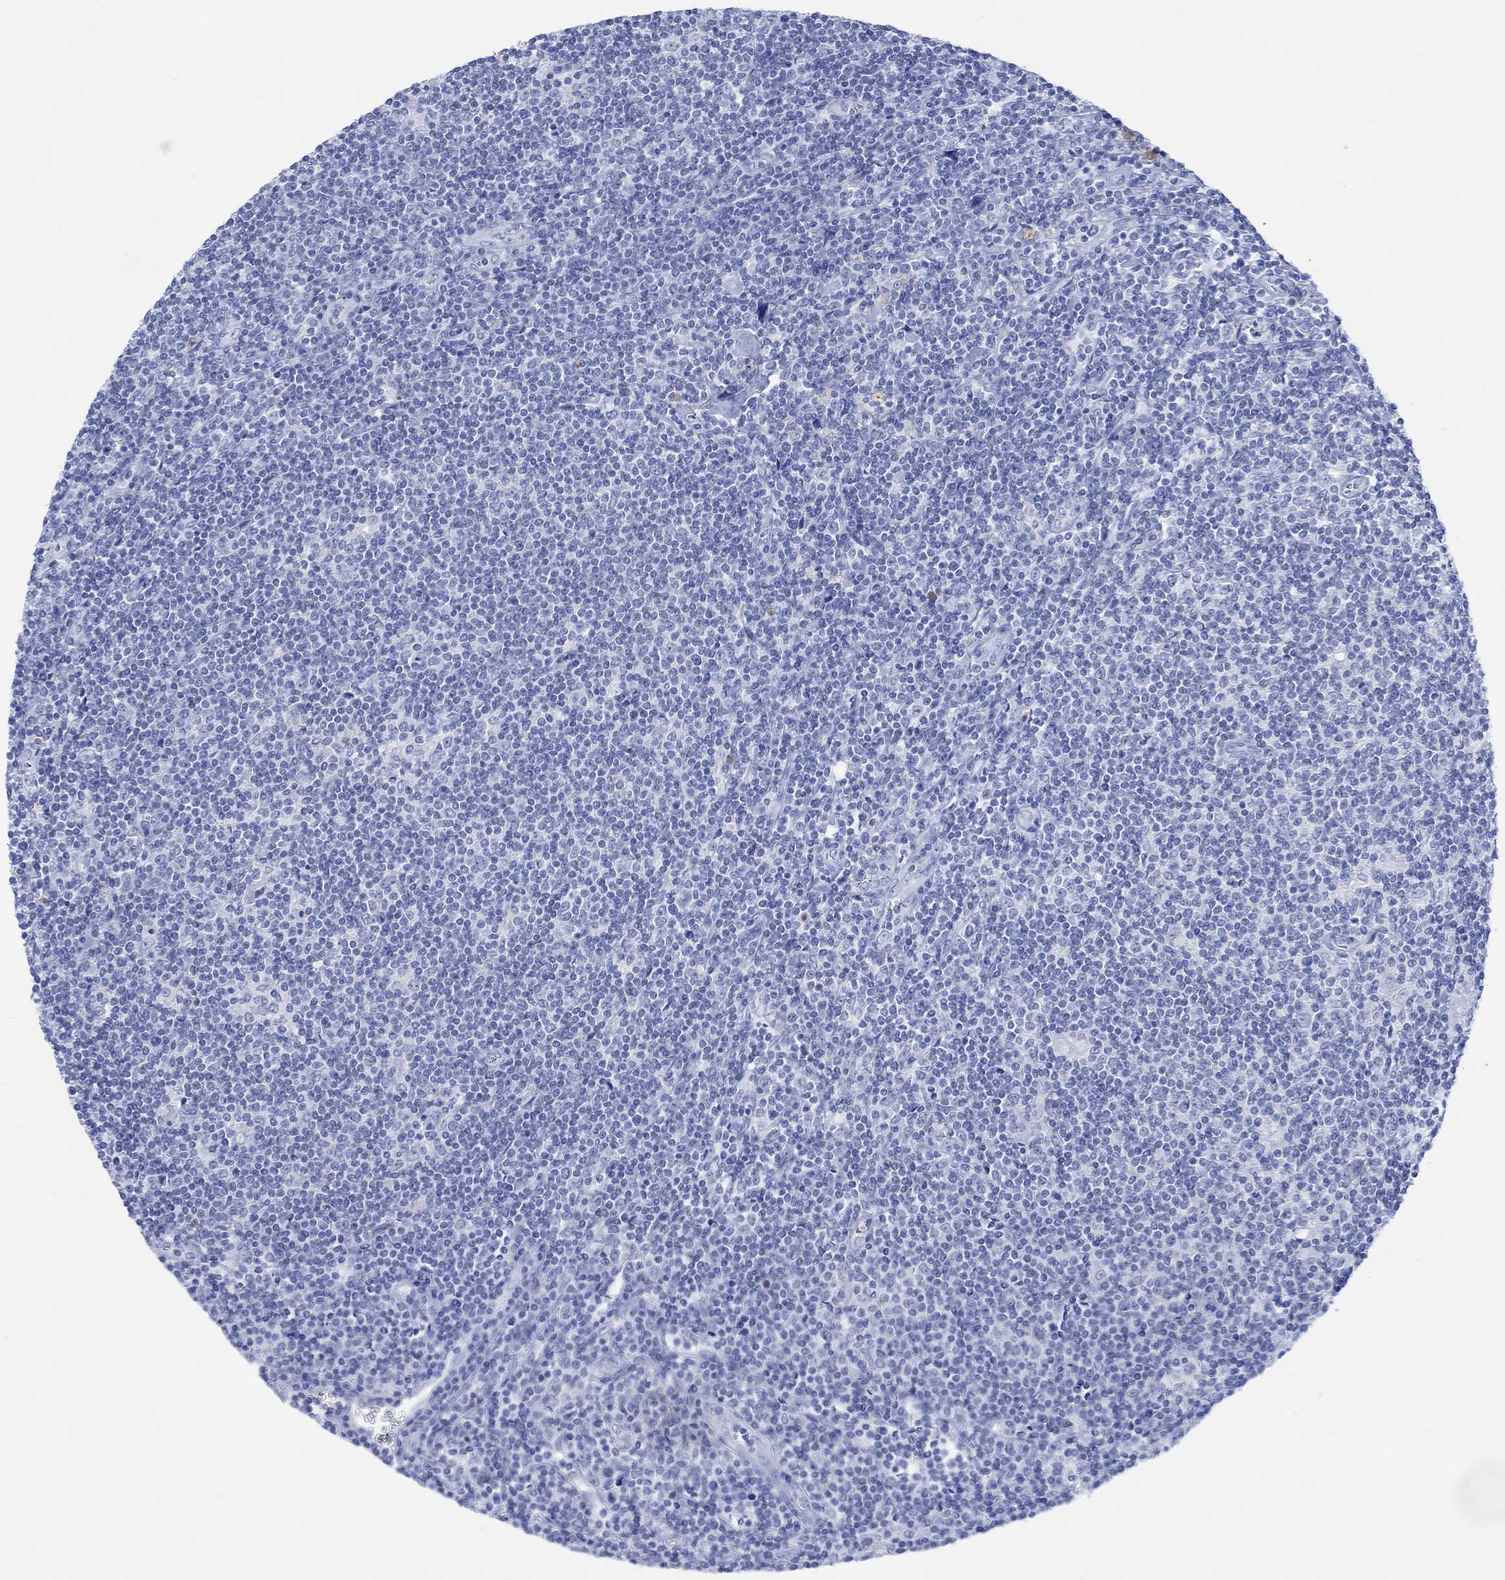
{"staining": {"intensity": "negative", "quantity": "none", "location": "none"}, "tissue": "lymphoma", "cell_type": "Tumor cells", "image_type": "cancer", "snomed": [{"axis": "morphology", "description": "Hodgkin's disease, NOS"}, {"axis": "topography", "description": "Lymph node"}], "caption": "Lymphoma stained for a protein using IHC shows no expression tumor cells.", "gene": "CALCA", "patient": {"sex": "male", "age": 40}}